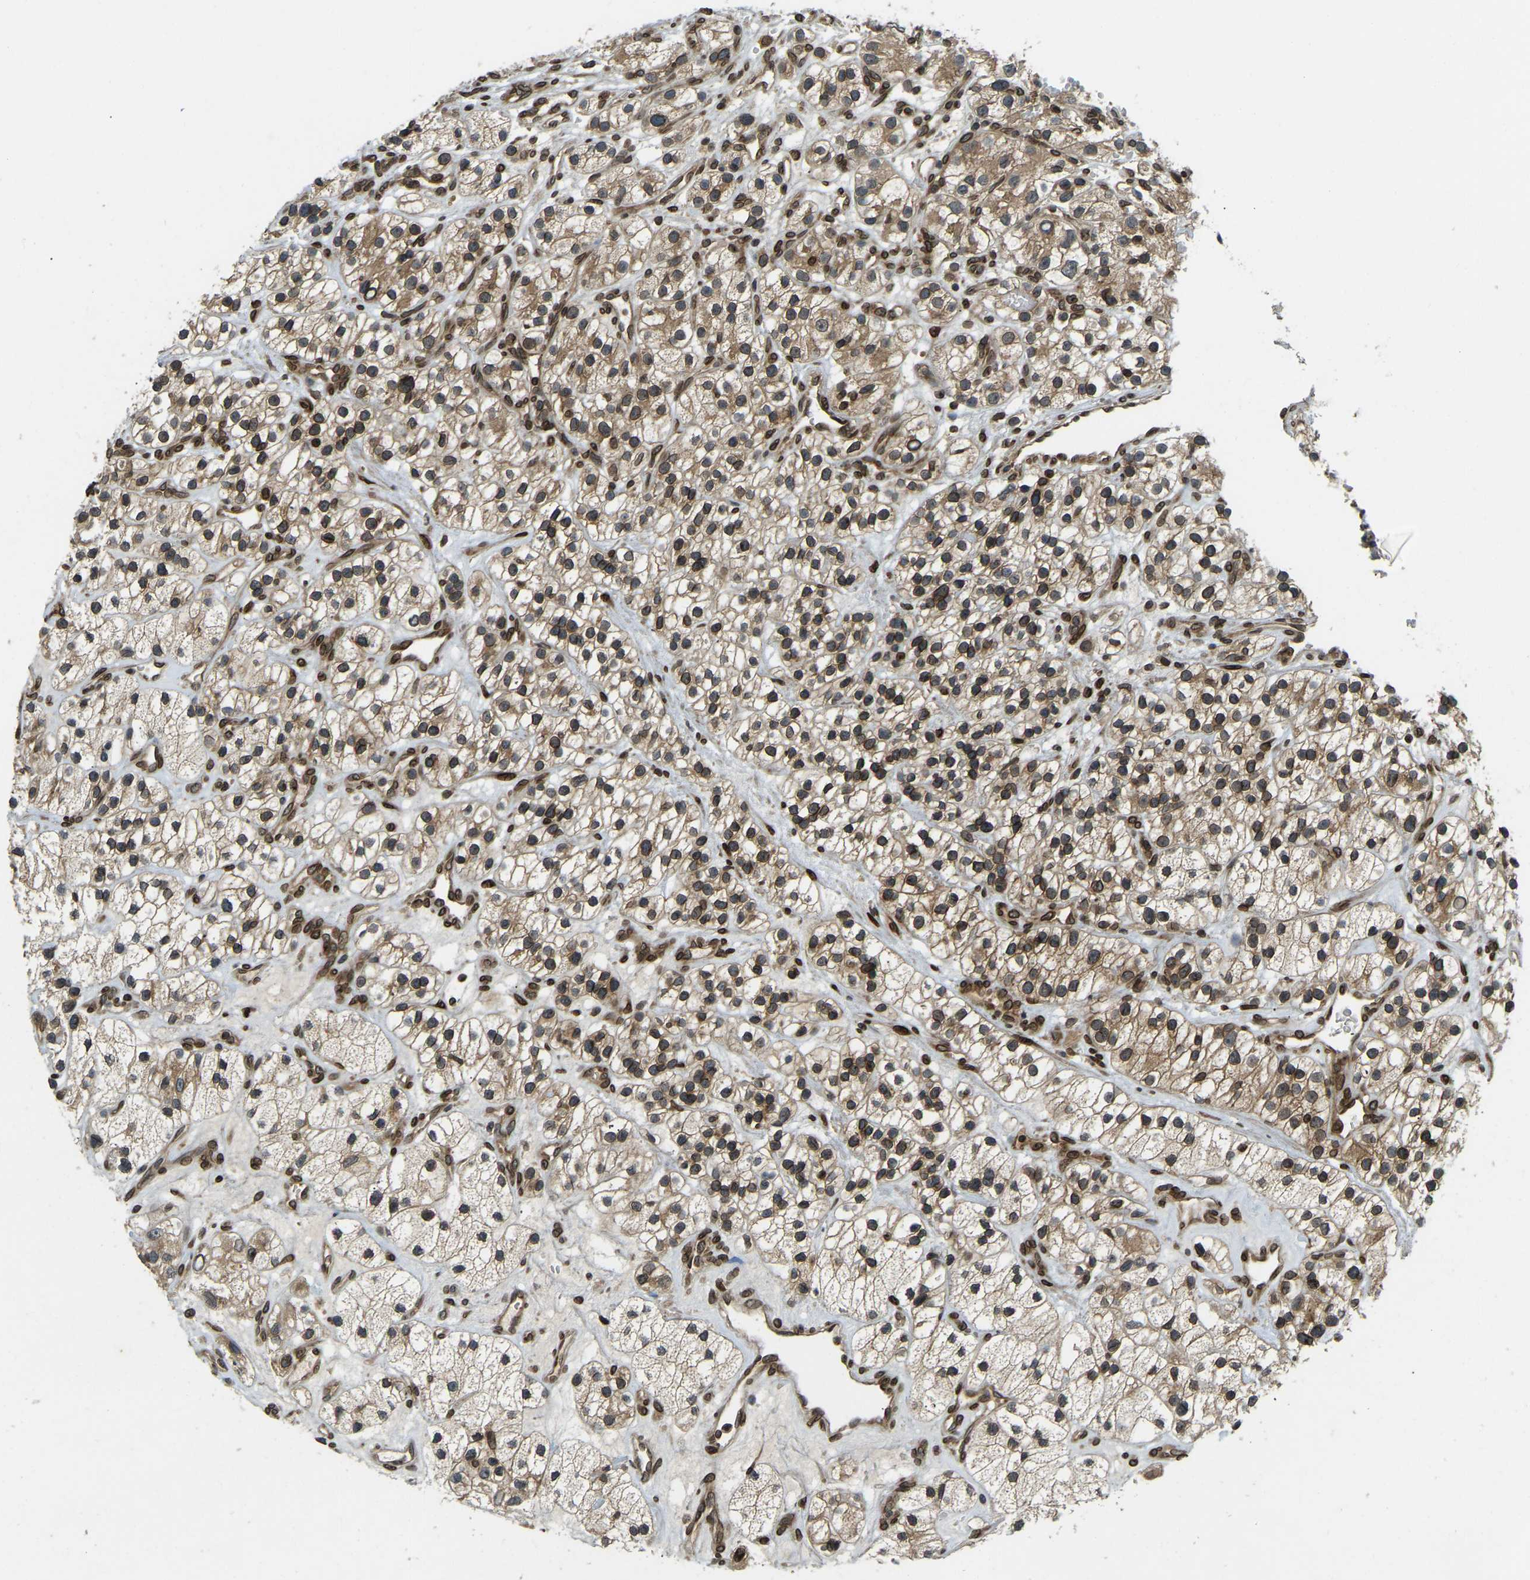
{"staining": {"intensity": "moderate", "quantity": ">75%", "location": "cytoplasmic/membranous,nuclear"}, "tissue": "renal cancer", "cell_type": "Tumor cells", "image_type": "cancer", "snomed": [{"axis": "morphology", "description": "Adenocarcinoma, NOS"}, {"axis": "topography", "description": "Kidney"}], "caption": "IHC histopathology image of neoplastic tissue: human renal adenocarcinoma stained using IHC displays medium levels of moderate protein expression localized specifically in the cytoplasmic/membranous and nuclear of tumor cells, appearing as a cytoplasmic/membranous and nuclear brown color.", "gene": "SYNE1", "patient": {"sex": "female", "age": 57}}